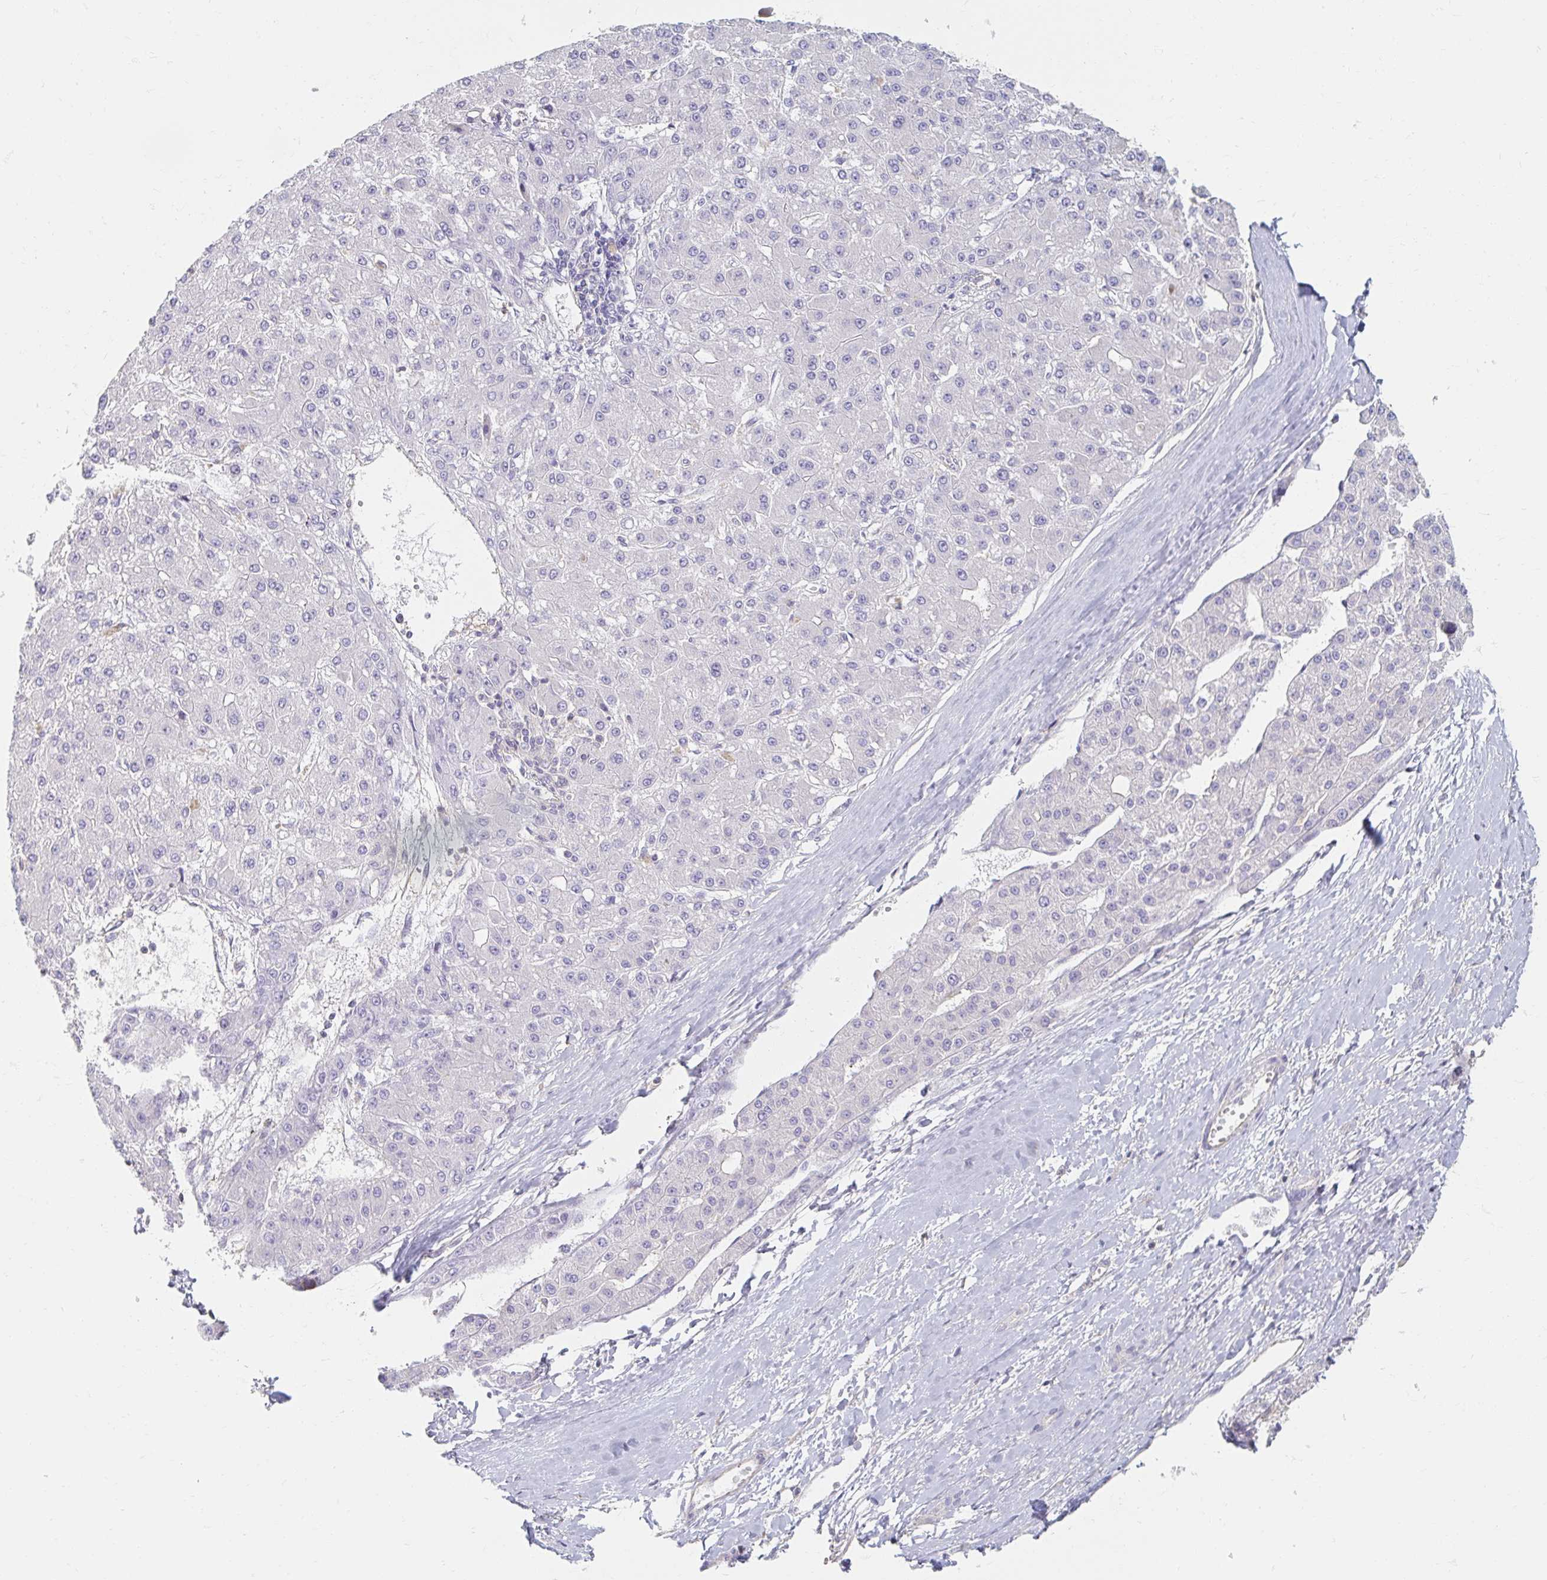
{"staining": {"intensity": "negative", "quantity": "none", "location": "none"}, "tissue": "liver cancer", "cell_type": "Tumor cells", "image_type": "cancer", "snomed": [{"axis": "morphology", "description": "Carcinoma, Hepatocellular, NOS"}, {"axis": "topography", "description": "Liver"}], "caption": "The histopathology image exhibits no significant expression in tumor cells of hepatocellular carcinoma (liver).", "gene": "MYLK2", "patient": {"sex": "male", "age": 67}}